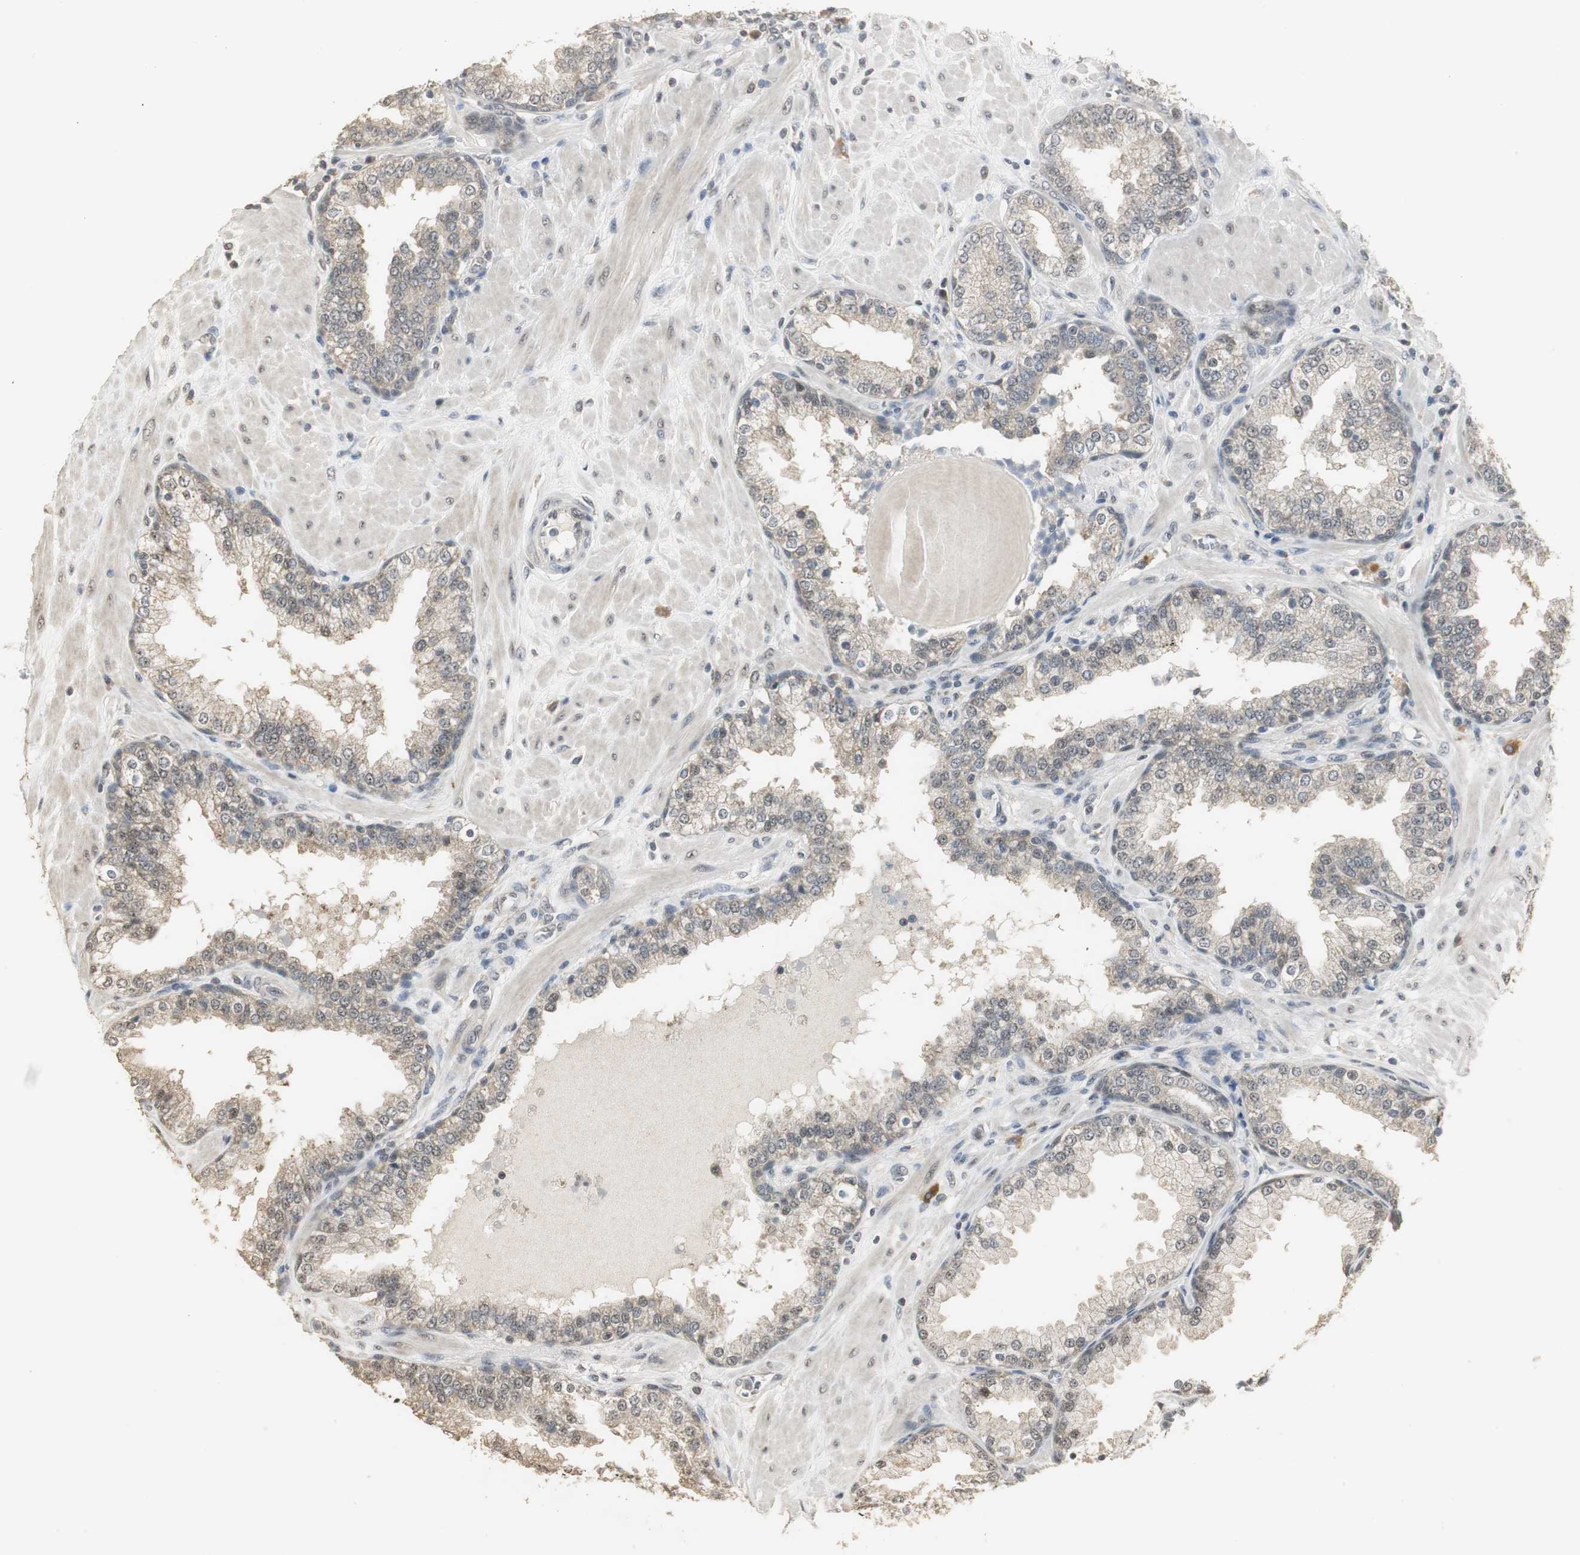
{"staining": {"intensity": "moderate", "quantity": ">75%", "location": "cytoplasmic/membranous,nuclear"}, "tissue": "prostate", "cell_type": "Glandular cells", "image_type": "normal", "snomed": [{"axis": "morphology", "description": "Normal tissue, NOS"}, {"axis": "topography", "description": "Prostate"}], "caption": "Immunohistochemistry micrograph of normal human prostate stained for a protein (brown), which reveals medium levels of moderate cytoplasmic/membranous,nuclear positivity in approximately >75% of glandular cells.", "gene": "ELOA", "patient": {"sex": "male", "age": 51}}